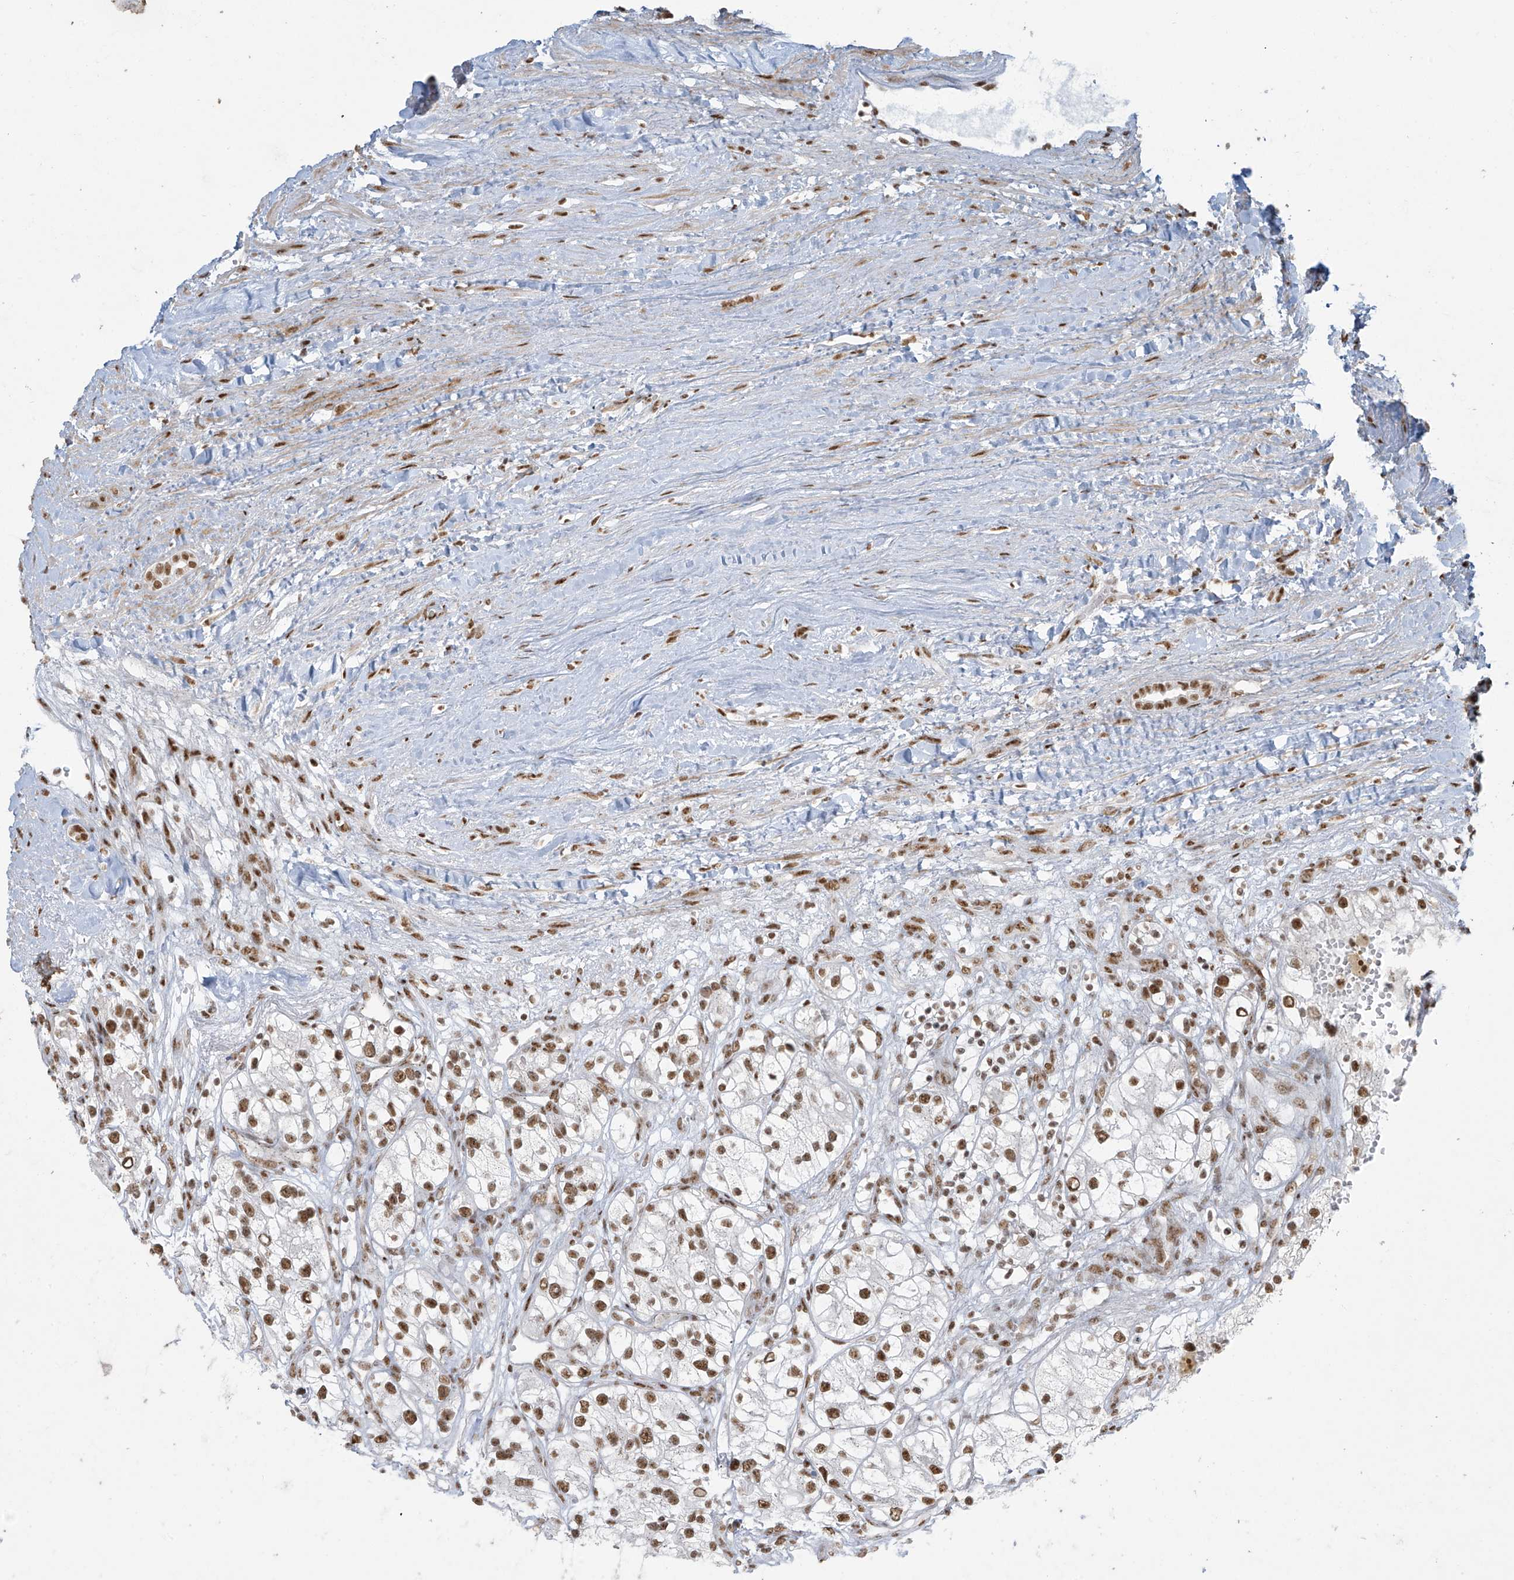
{"staining": {"intensity": "moderate", "quantity": ">75%", "location": "nuclear"}, "tissue": "renal cancer", "cell_type": "Tumor cells", "image_type": "cancer", "snomed": [{"axis": "morphology", "description": "Adenocarcinoma, NOS"}, {"axis": "topography", "description": "Kidney"}], "caption": "Immunohistochemistry (IHC) (DAB (3,3'-diaminobenzidine)) staining of adenocarcinoma (renal) shows moderate nuclear protein expression in about >75% of tumor cells.", "gene": "MS4A6A", "patient": {"sex": "female", "age": 57}}